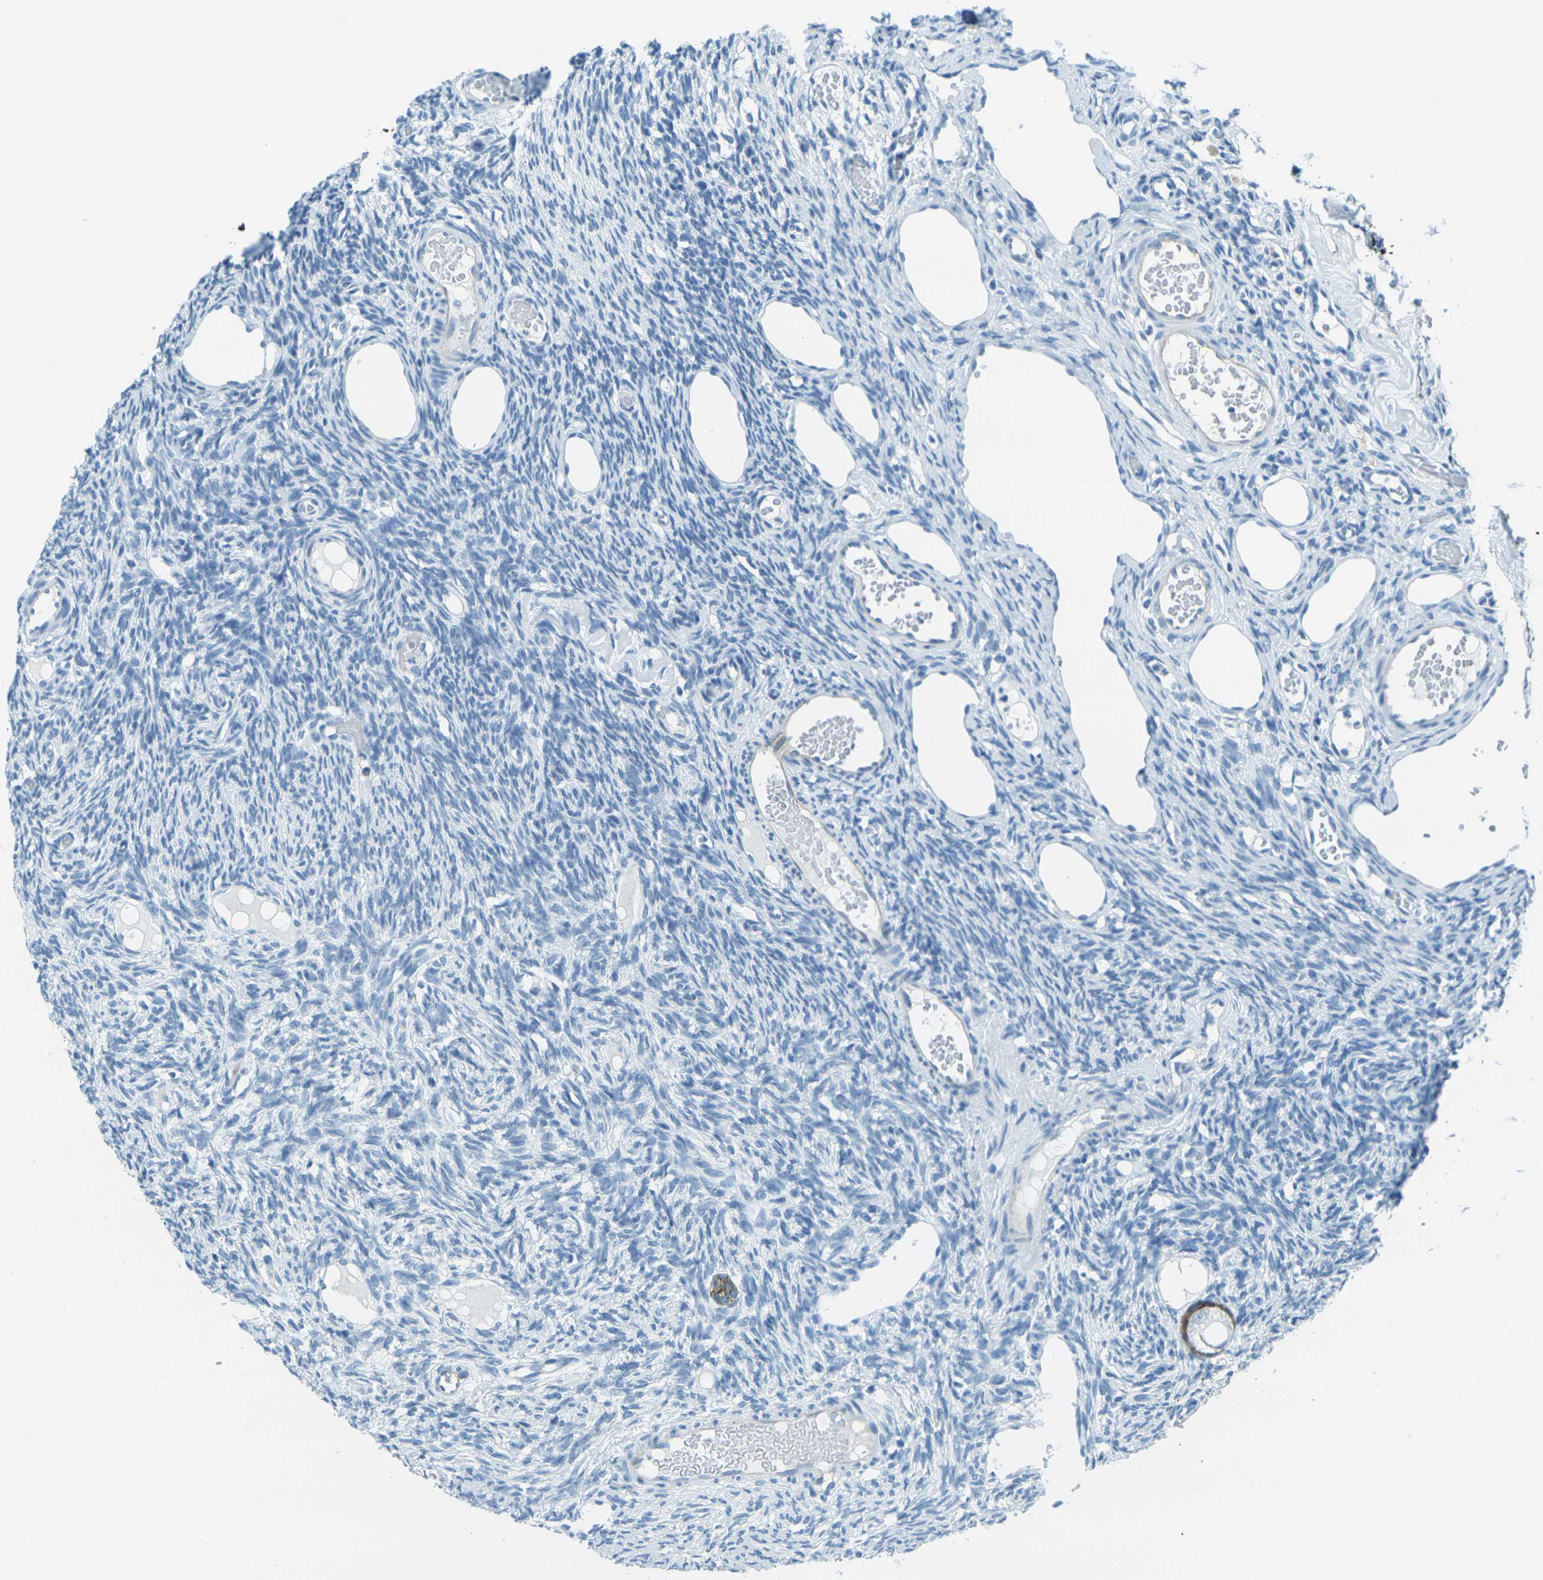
{"staining": {"intensity": "moderate", "quantity": ">75%", "location": "cytoplasmic/membranous"}, "tissue": "ovary", "cell_type": "Follicle cells", "image_type": "normal", "snomed": [{"axis": "morphology", "description": "Normal tissue, NOS"}, {"axis": "topography", "description": "Ovary"}], "caption": "Immunohistochemical staining of normal ovary demonstrates >75% levels of moderate cytoplasmic/membranous protein expression in about >75% of follicle cells. Using DAB (3,3'-diaminobenzidine) (brown) and hematoxylin (blue) stains, captured at high magnification using brightfield microscopy.", "gene": "OCLN", "patient": {"sex": "female", "age": 33}}